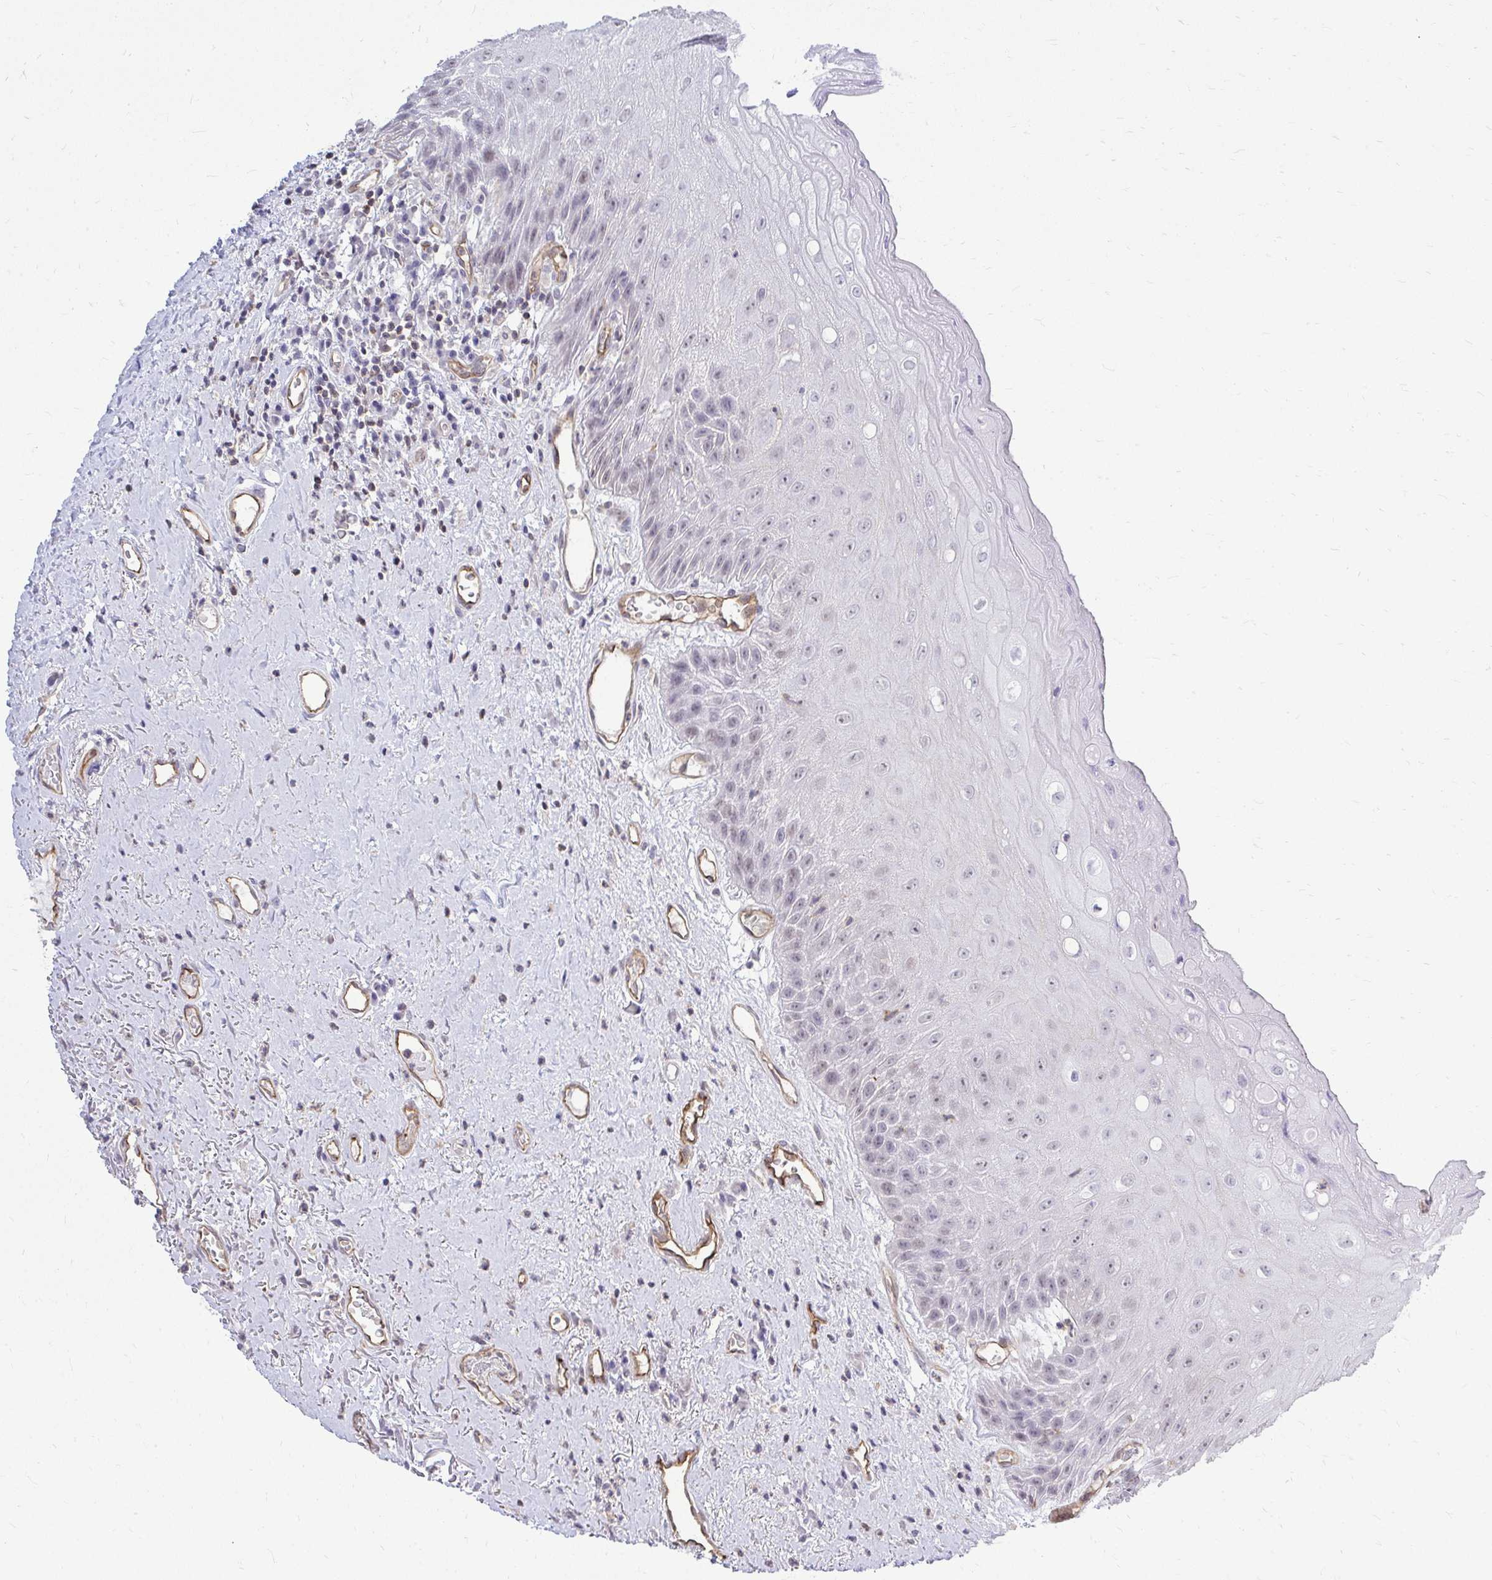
{"staining": {"intensity": "moderate", "quantity": "<25%", "location": "cytoplasmic/membranous,nuclear"}, "tissue": "oral mucosa", "cell_type": "Squamous epithelial cells", "image_type": "normal", "snomed": [{"axis": "morphology", "description": "Normal tissue, NOS"}, {"axis": "morphology", "description": "Squamous cell carcinoma, NOS"}, {"axis": "topography", "description": "Oral tissue"}, {"axis": "topography", "description": "Peripheral nerve tissue"}, {"axis": "topography", "description": "Head-Neck"}], "caption": "Immunohistochemical staining of unremarkable oral mucosa displays low levels of moderate cytoplasmic/membranous,nuclear positivity in approximately <25% of squamous epithelial cells. (DAB IHC with brightfield microscopy, high magnification).", "gene": "FOXN3", "patient": {"sex": "female", "age": 59}}